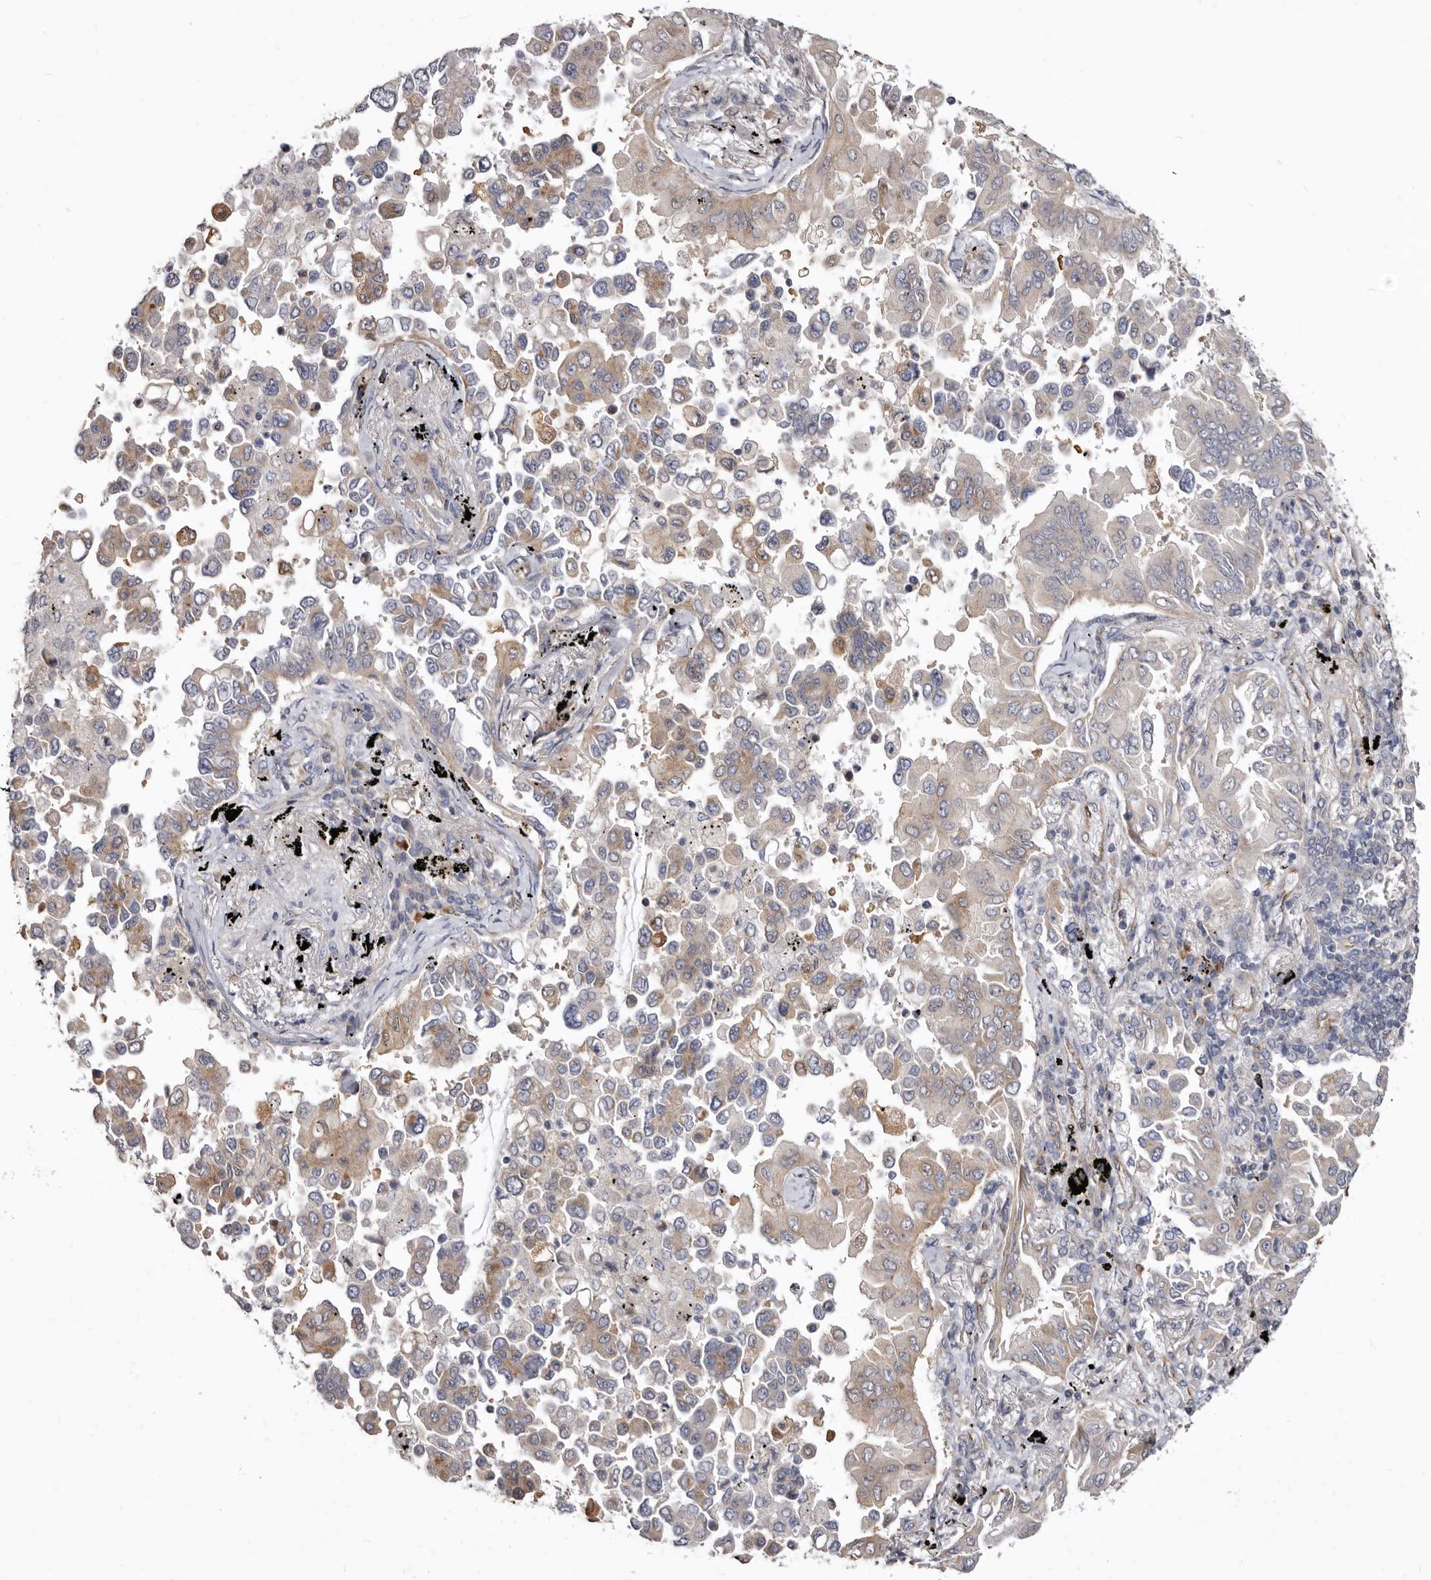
{"staining": {"intensity": "weak", "quantity": ">75%", "location": "cytoplasmic/membranous"}, "tissue": "lung cancer", "cell_type": "Tumor cells", "image_type": "cancer", "snomed": [{"axis": "morphology", "description": "Adenocarcinoma, NOS"}, {"axis": "topography", "description": "Lung"}], "caption": "This micrograph shows IHC staining of human lung cancer, with low weak cytoplasmic/membranous positivity in about >75% of tumor cells.", "gene": "FMO2", "patient": {"sex": "female", "age": 67}}